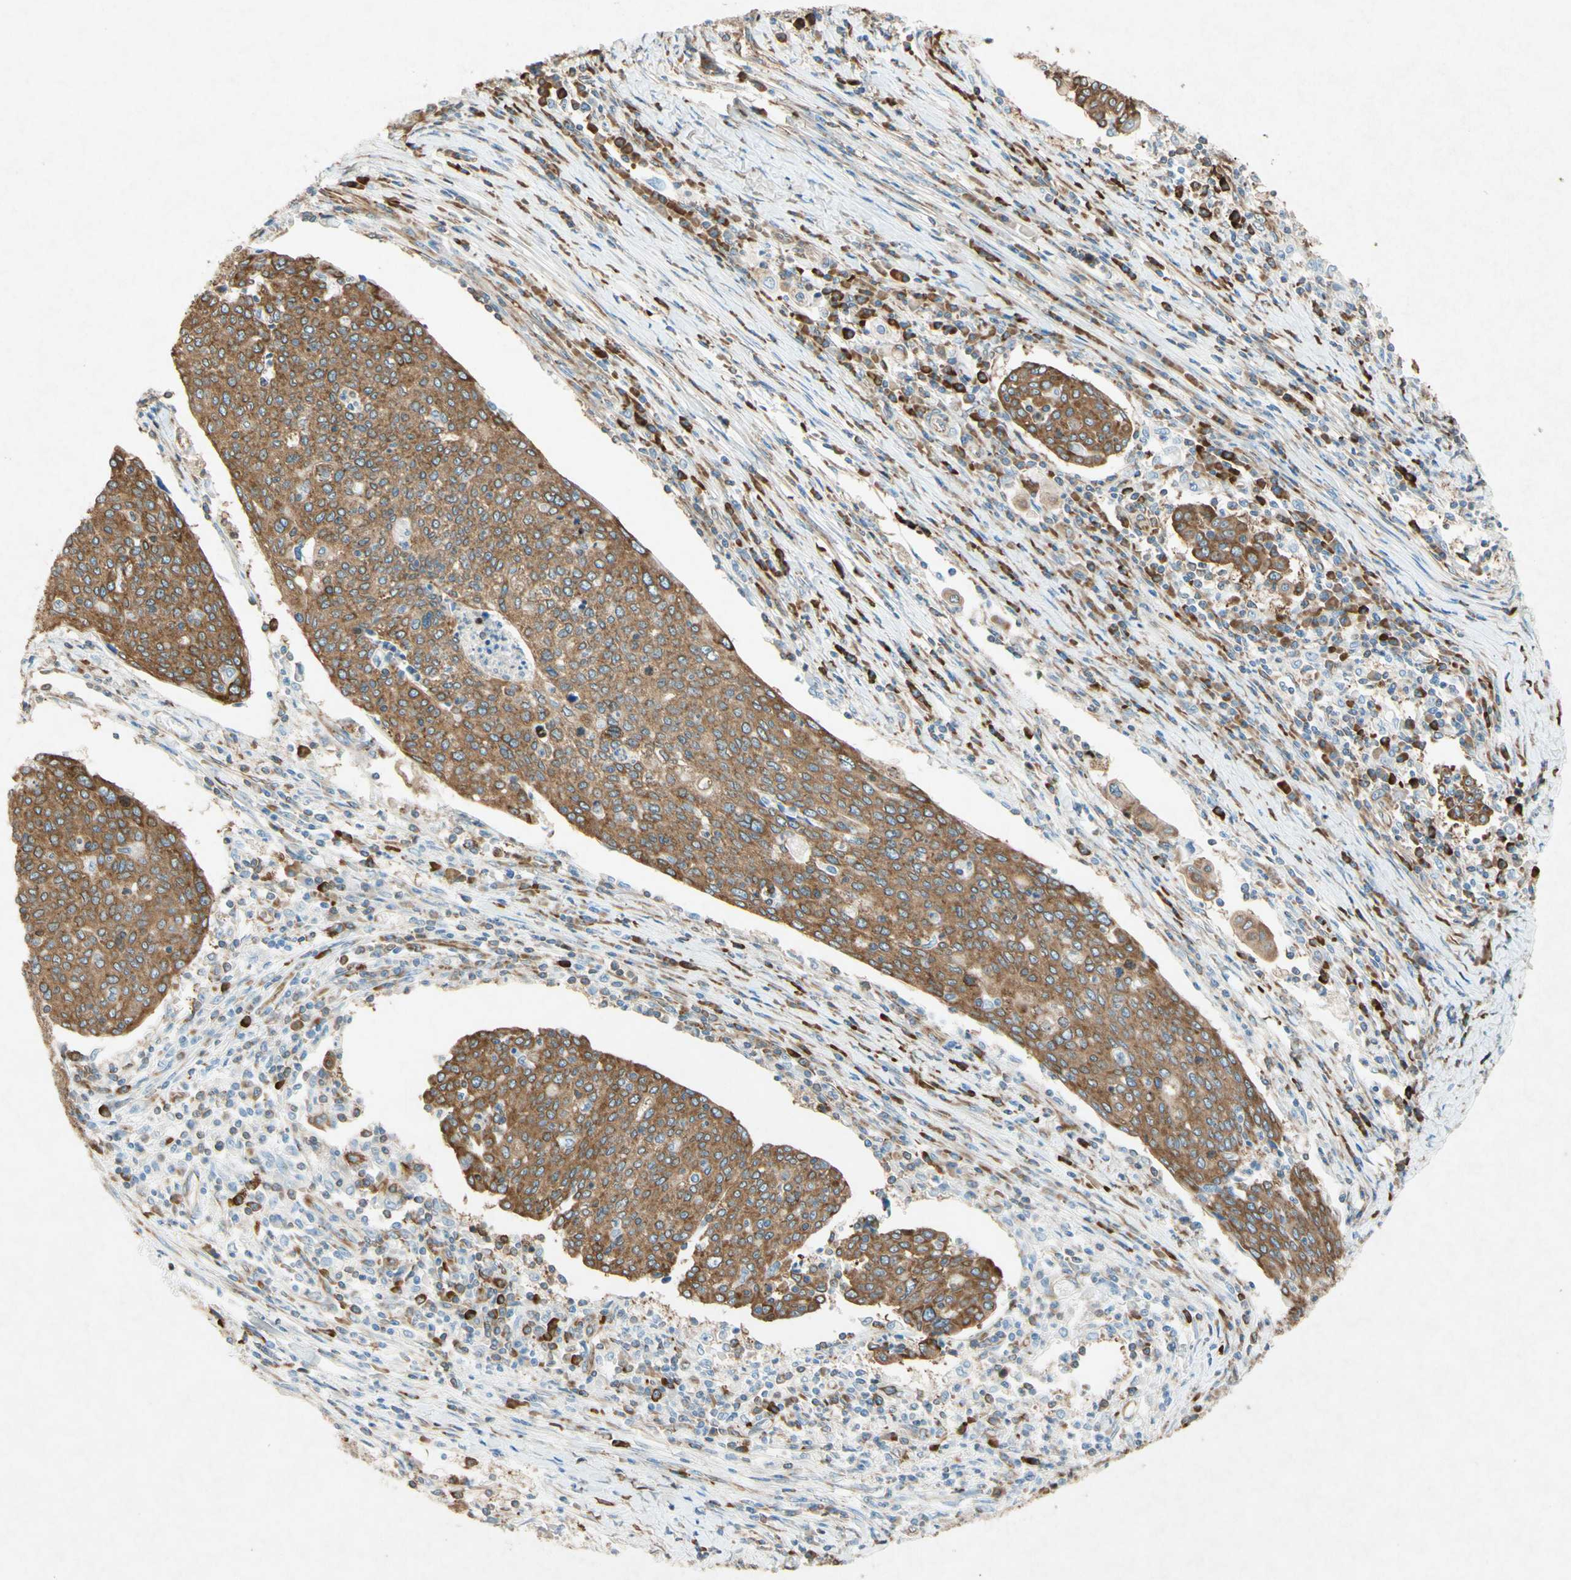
{"staining": {"intensity": "moderate", "quantity": ">75%", "location": "cytoplasmic/membranous"}, "tissue": "cervical cancer", "cell_type": "Tumor cells", "image_type": "cancer", "snomed": [{"axis": "morphology", "description": "Squamous cell carcinoma, NOS"}, {"axis": "topography", "description": "Cervix"}], "caption": "Moderate cytoplasmic/membranous expression for a protein is appreciated in about >75% of tumor cells of cervical cancer (squamous cell carcinoma) using immunohistochemistry (IHC).", "gene": "PABPC1", "patient": {"sex": "female", "age": 40}}